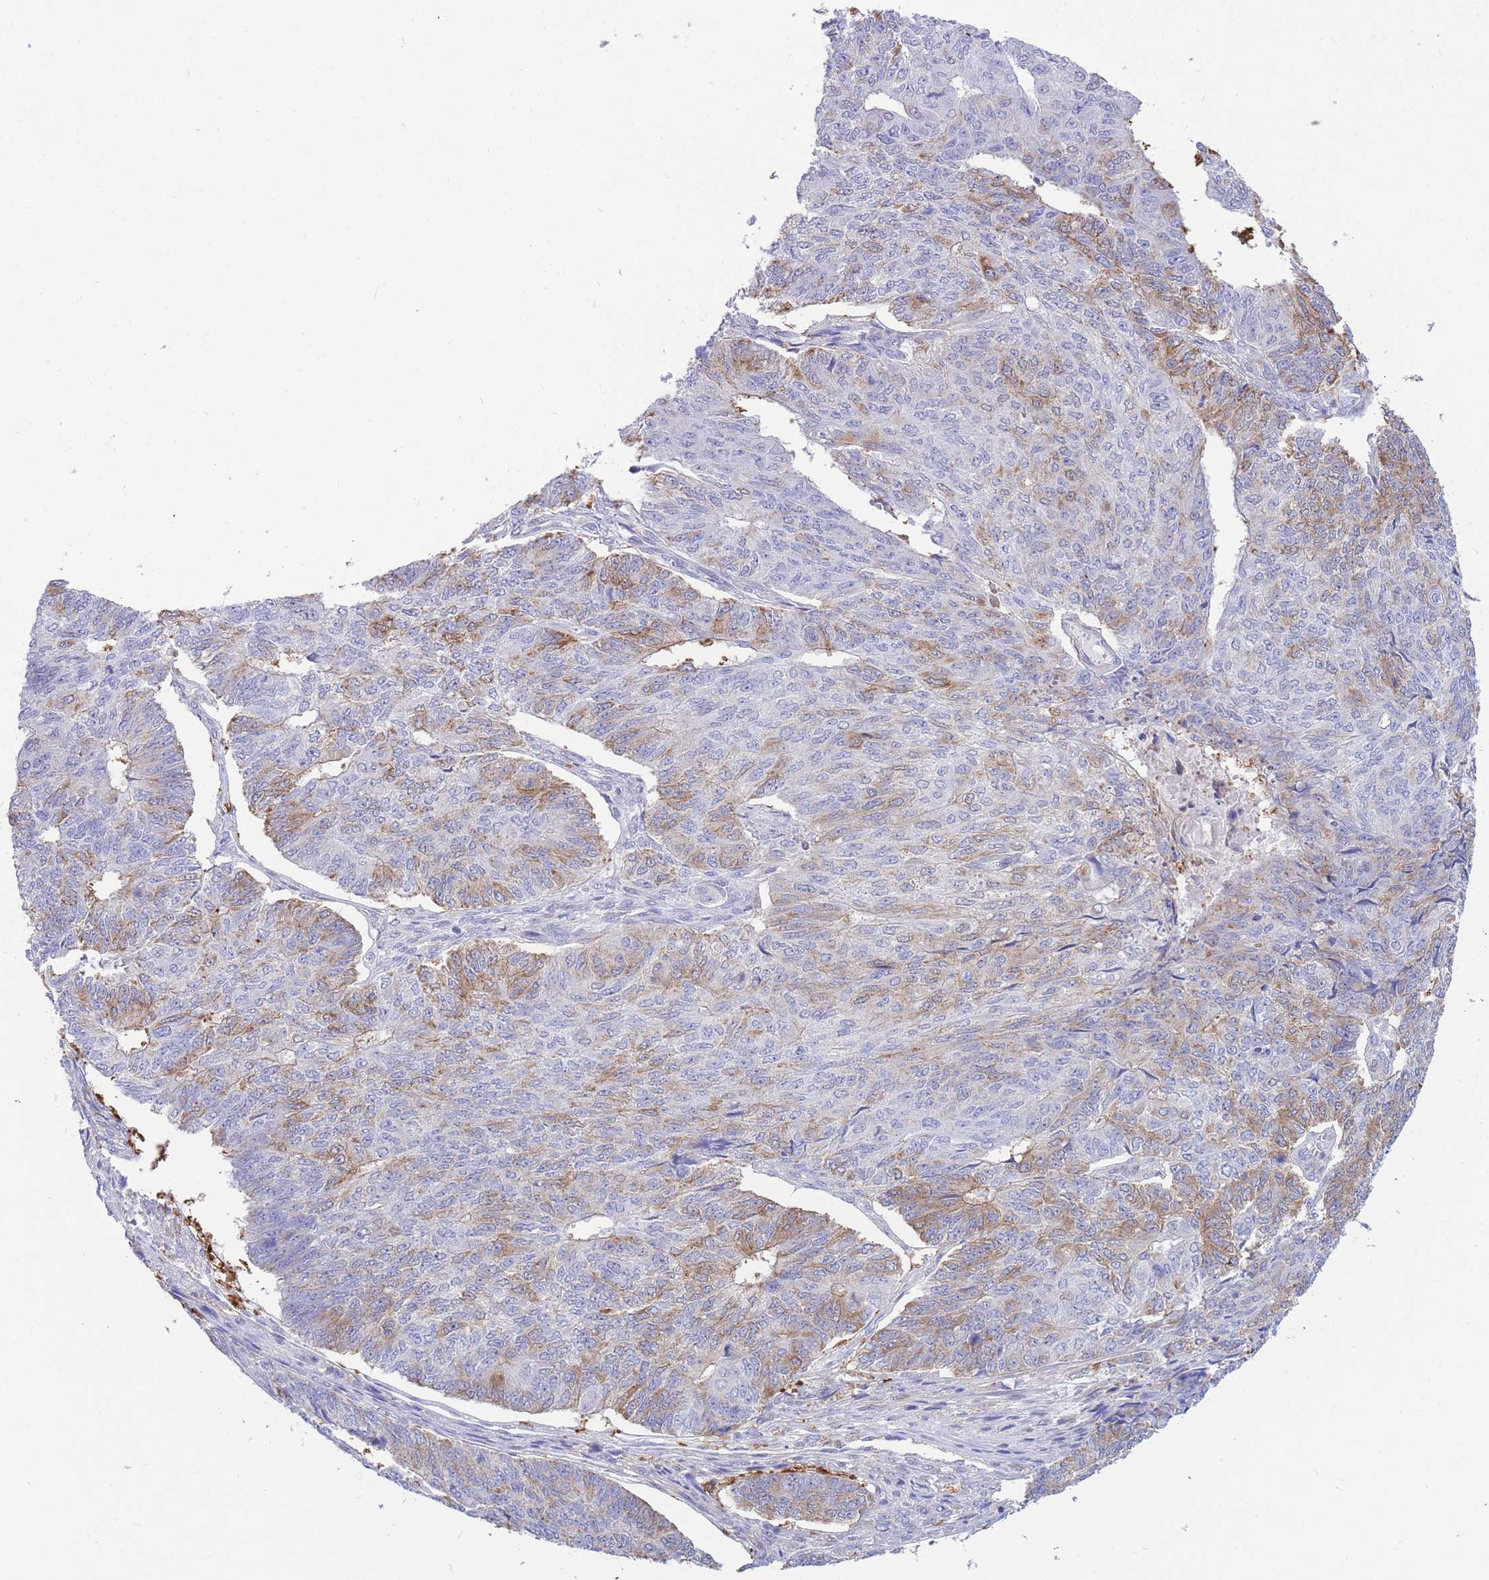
{"staining": {"intensity": "moderate", "quantity": "<25%", "location": "cytoplasmic/membranous"}, "tissue": "endometrial cancer", "cell_type": "Tumor cells", "image_type": "cancer", "snomed": [{"axis": "morphology", "description": "Adenocarcinoma, NOS"}, {"axis": "topography", "description": "Endometrium"}], "caption": "Endometrial adenocarcinoma stained with a brown dye demonstrates moderate cytoplasmic/membranous positive staining in approximately <25% of tumor cells.", "gene": "NAMPT", "patient": {"sex": "female", "age": 32}}